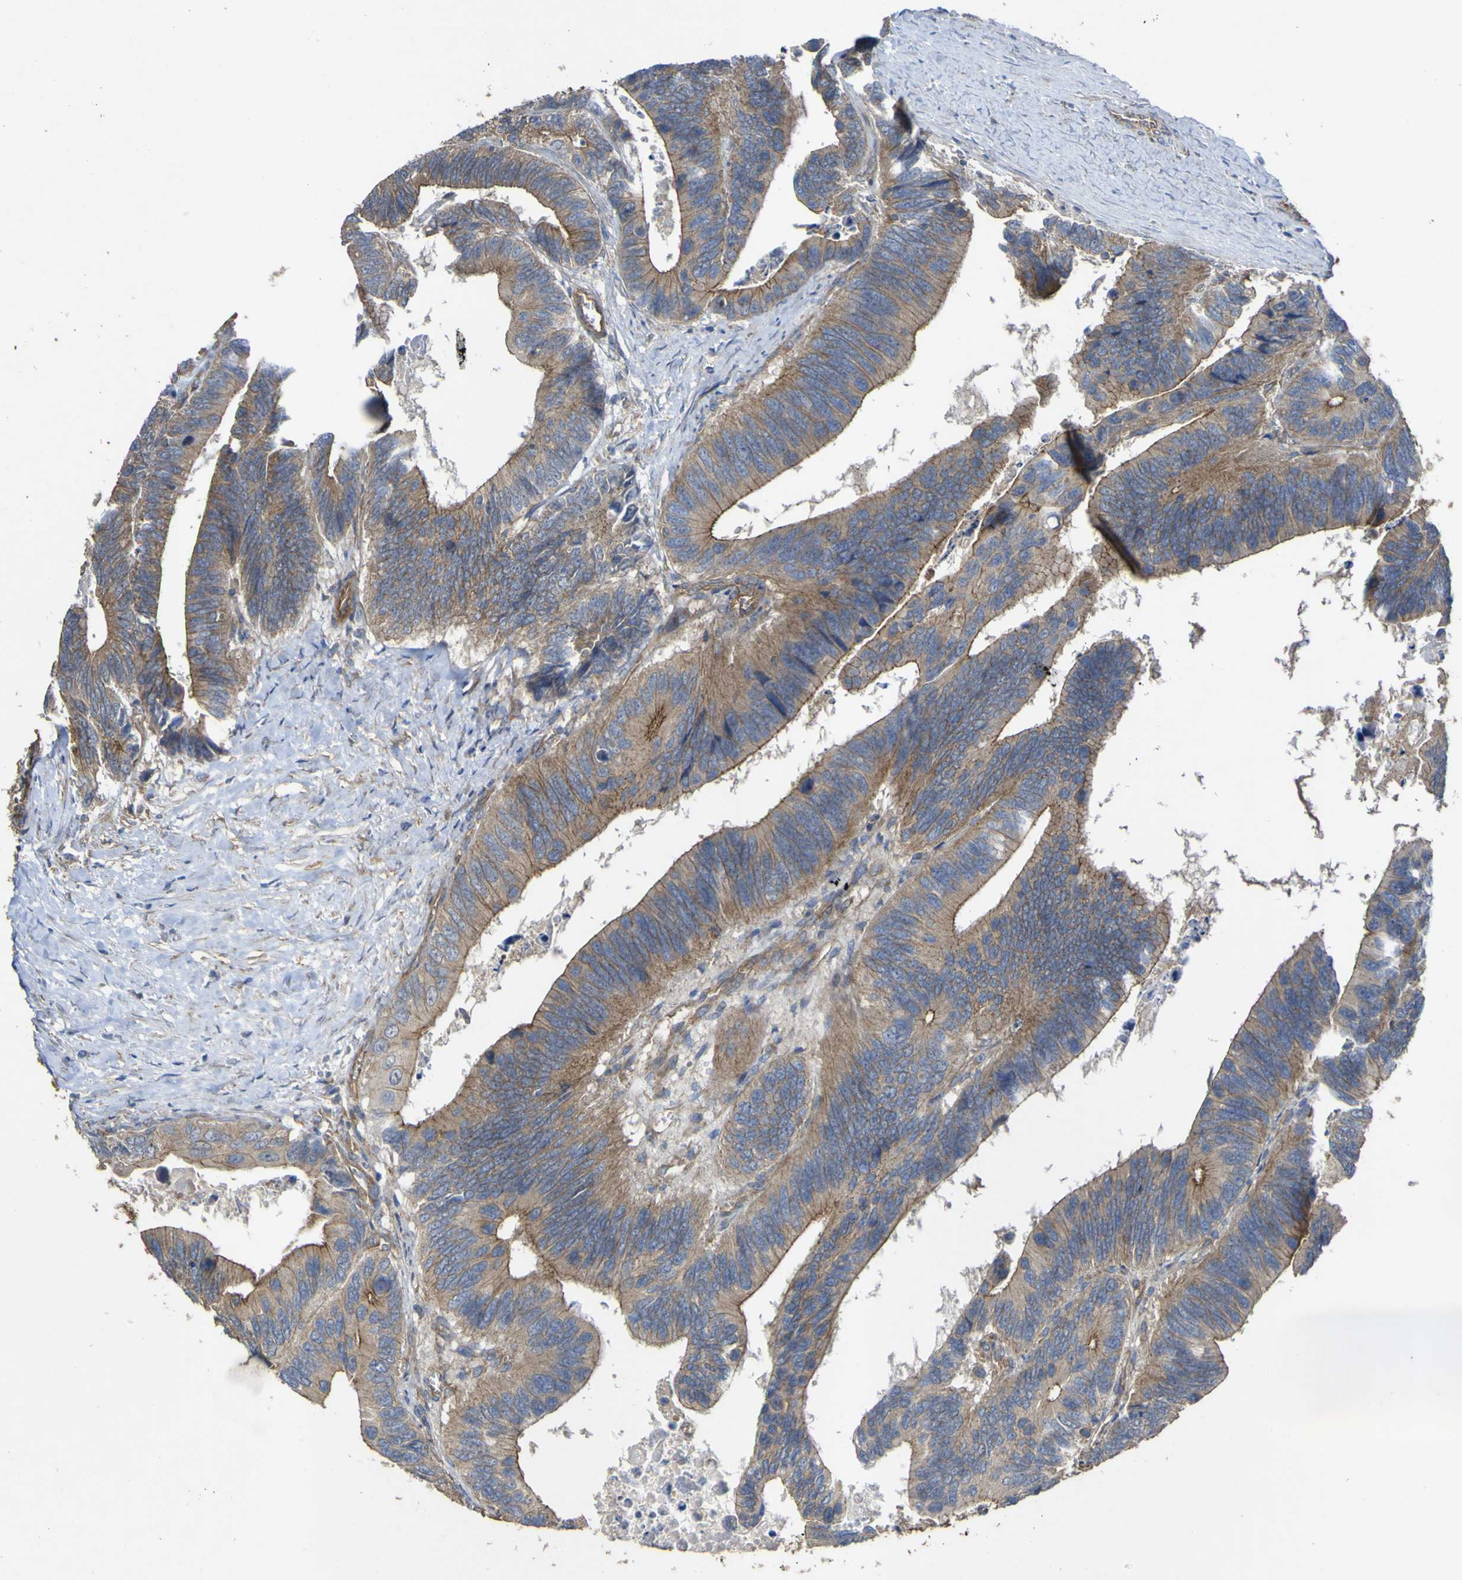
{"staining": {"intensity": "moderate", "quantity": ">75%", "location": "cytoplasmic/membranous"}, "tissue": "colorectal cancer", "cell_type": "Tumor cells", "image_type": "cancer", "snomed": [{"axis": "morphology", "description": "Adenocarcinoma, NOS"}, {"axis": "topography", "description": "Colon"}], "caption": "Human adenocarcinoma (colorectal) stained with a protein marker shows moderate staining in tumor cells.", "gene": "TNFSF15", "patient": {"sex": "male", "age": 72}}